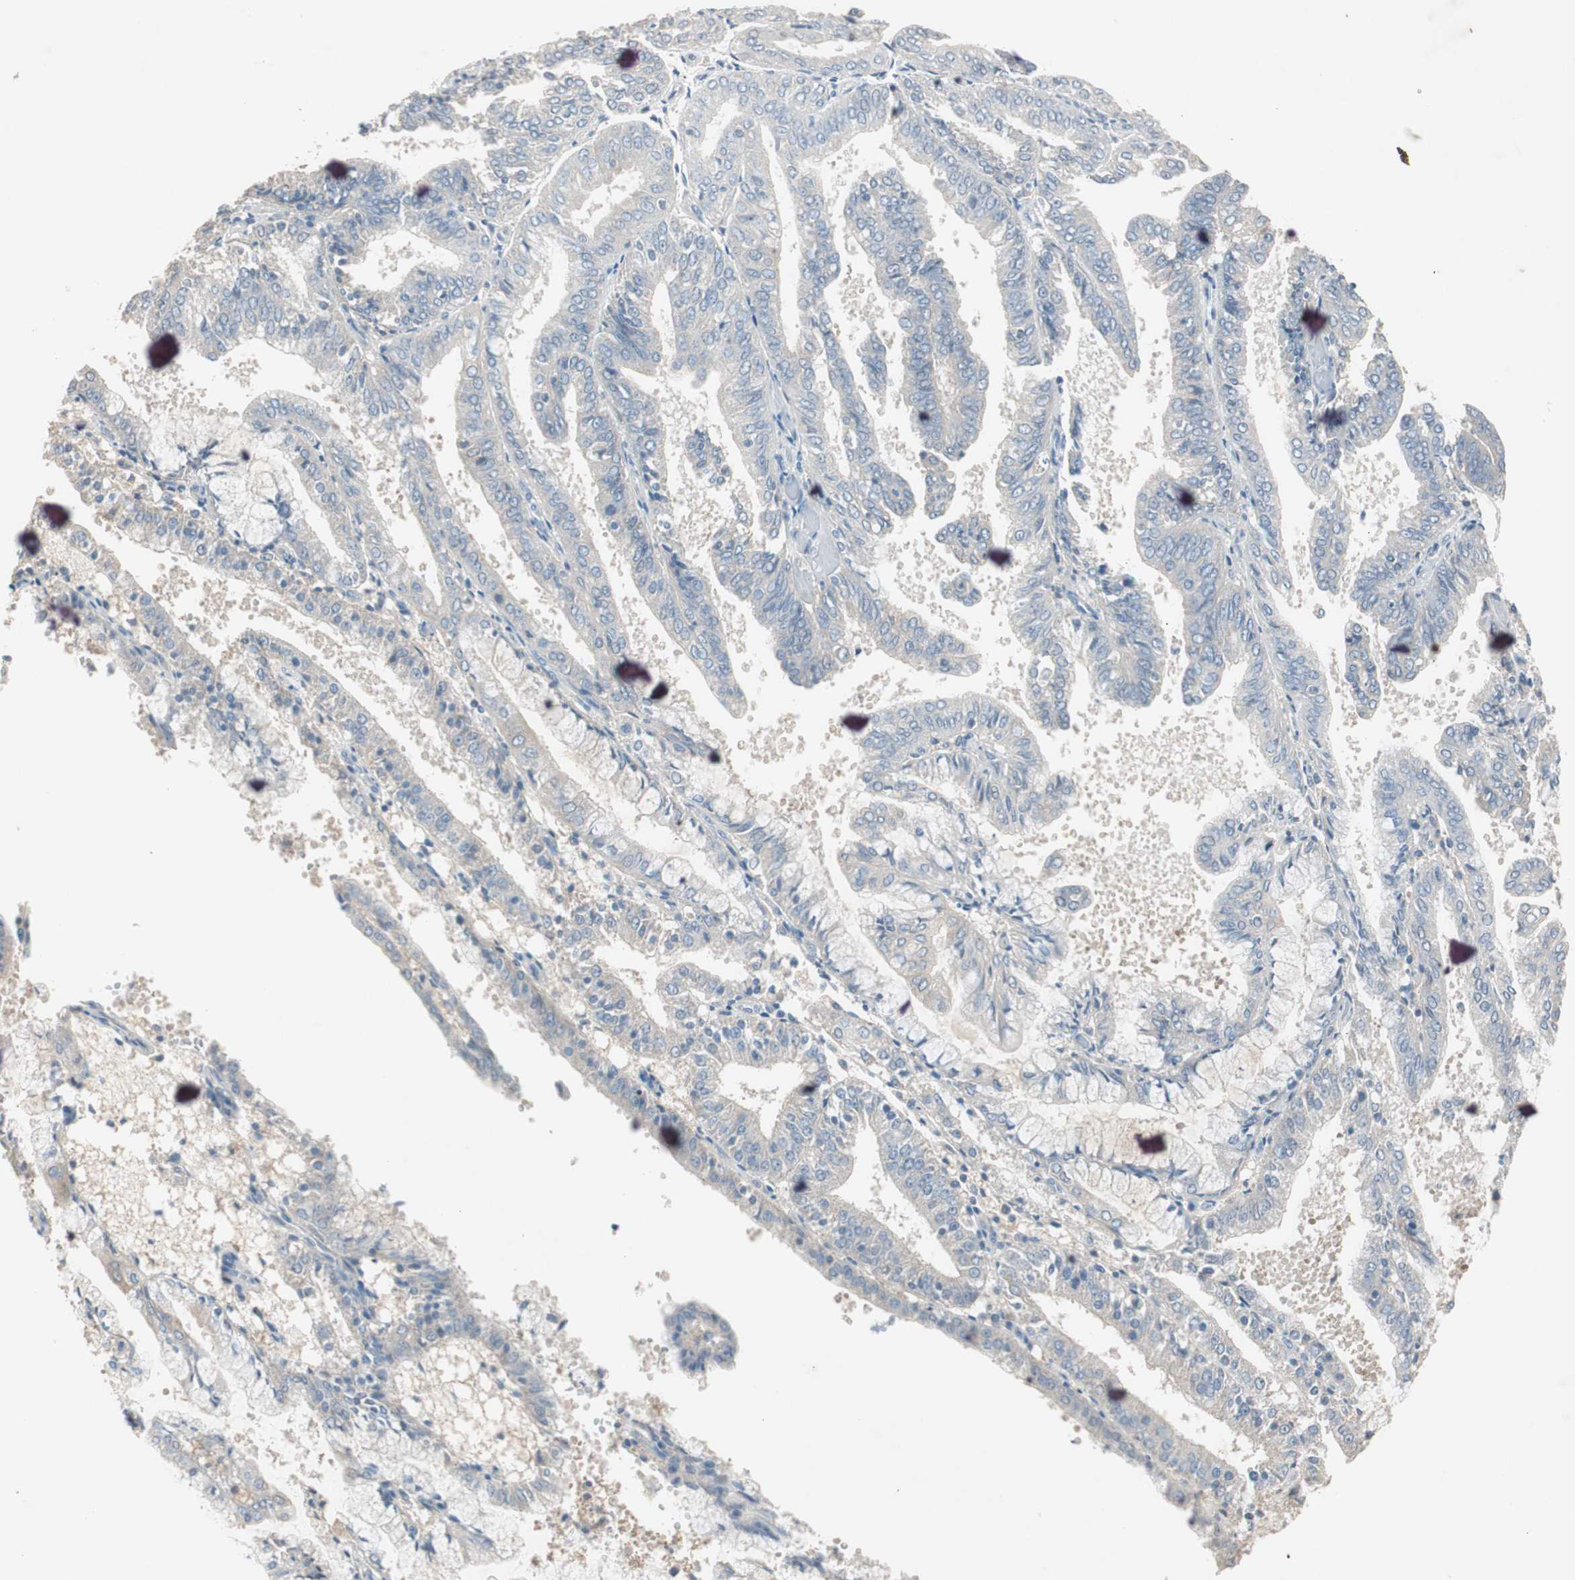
{"staining": {"intensity": "negative", "quantity": "none", "location": "none"}, "tissue": "endometrial cancer", "cell_type": "Tumor cells", "image_type": "cancer", "snomed": [{"axis": "morphology", "description": "Adenocarcinoma, NOS"}, {"axis": "topography", "description": "Endometrium"}], "caption": "An image of human endometrial cancer is negative for staining in tumor cells.", "gene": "KHK", "patient": {"sex": "female", "age": 63}}